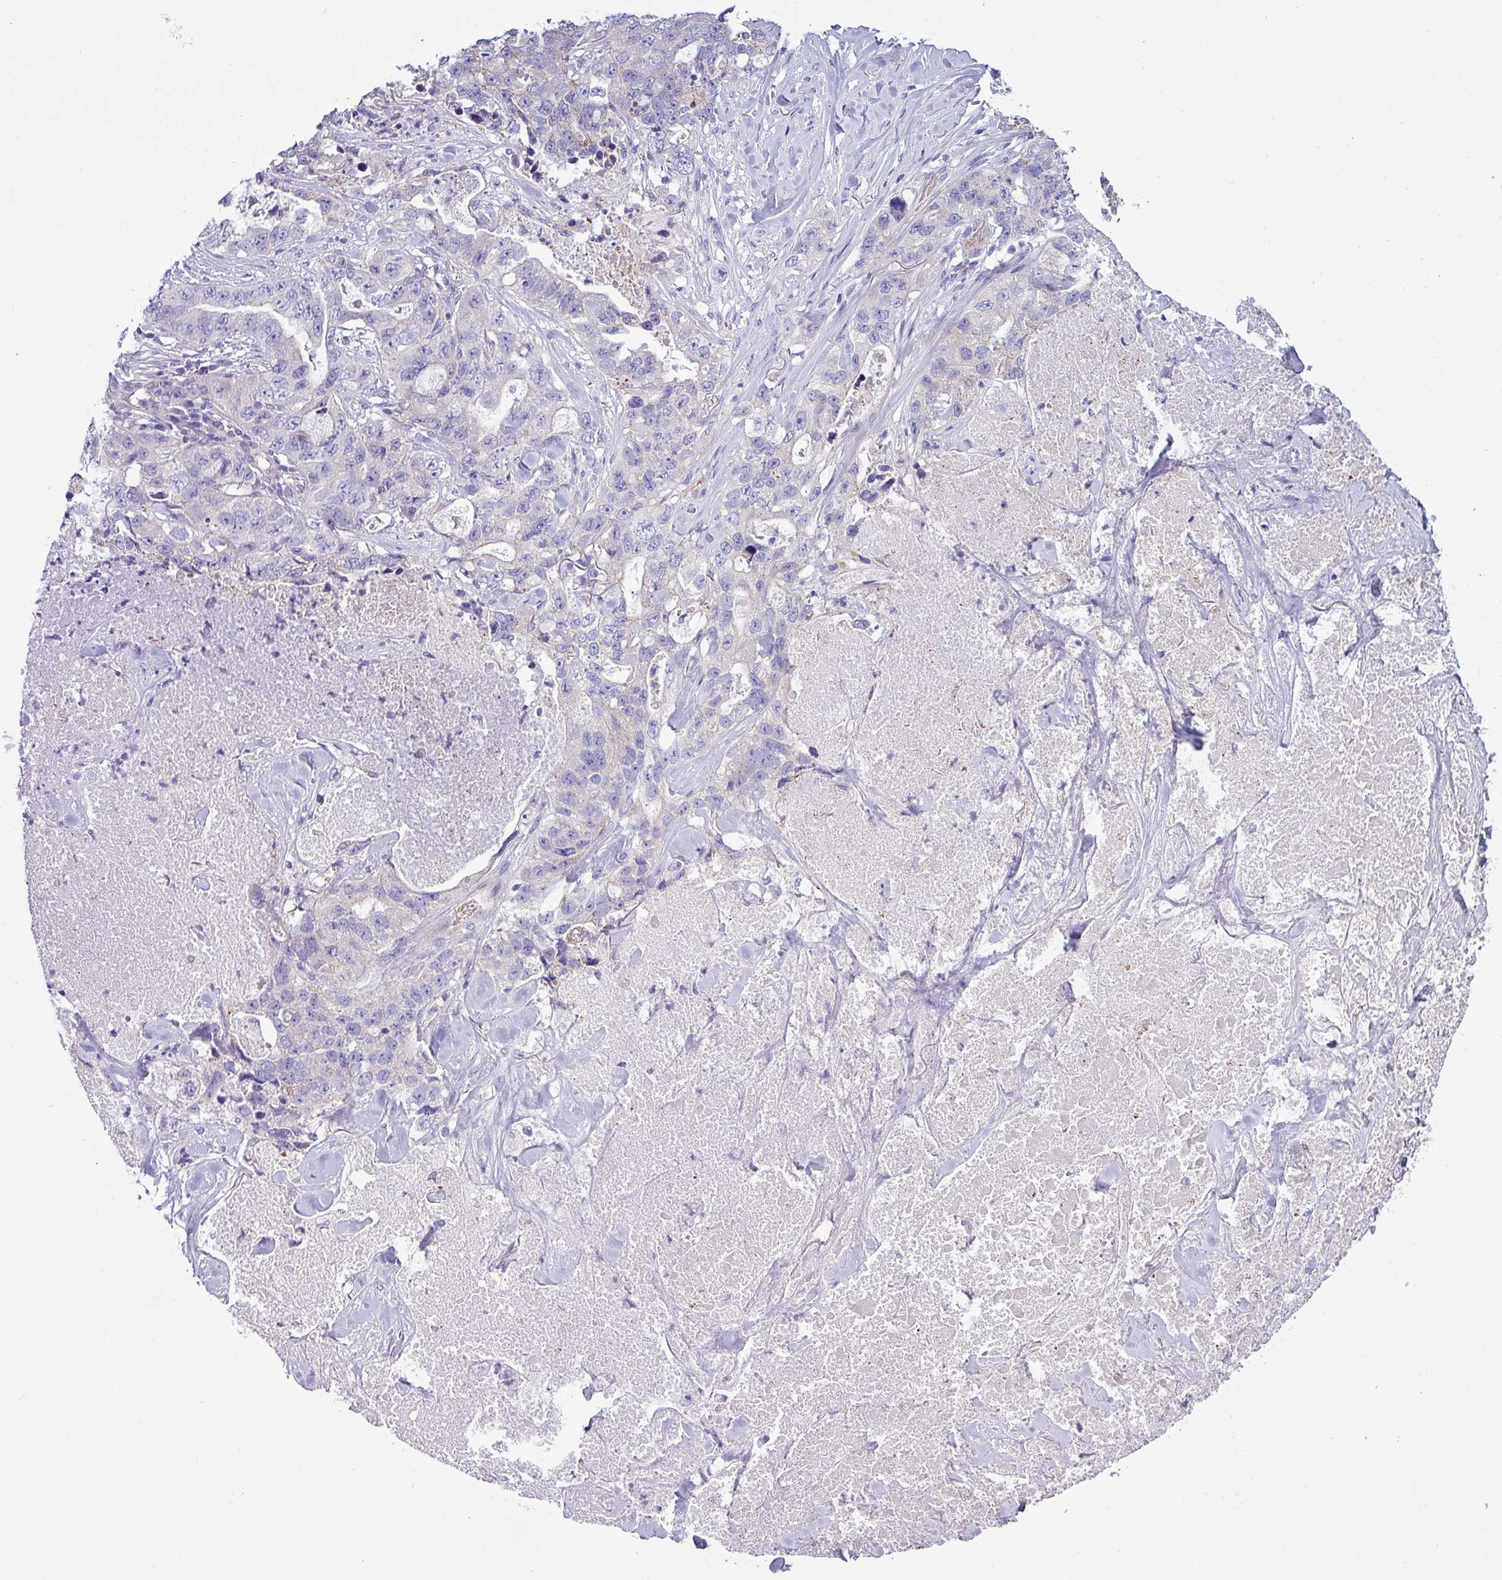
{"staining": {"intensity": "negative", "quantity": "none", "location": "none"}, "tissue": "lung cancer", "cell_type": "Tumor cells", "image_type": "cancer", "snomed": [{"axis": "morphology", "description": "Adenocarcinoma, NOS"}, {"axis": "topography", "description": "Lung"}], "caption": "IHC of human lung cancer reveals no positivity in tumor cells.", "gene": "ACAP3", "patient": {"sex": "female", "age": 51}}